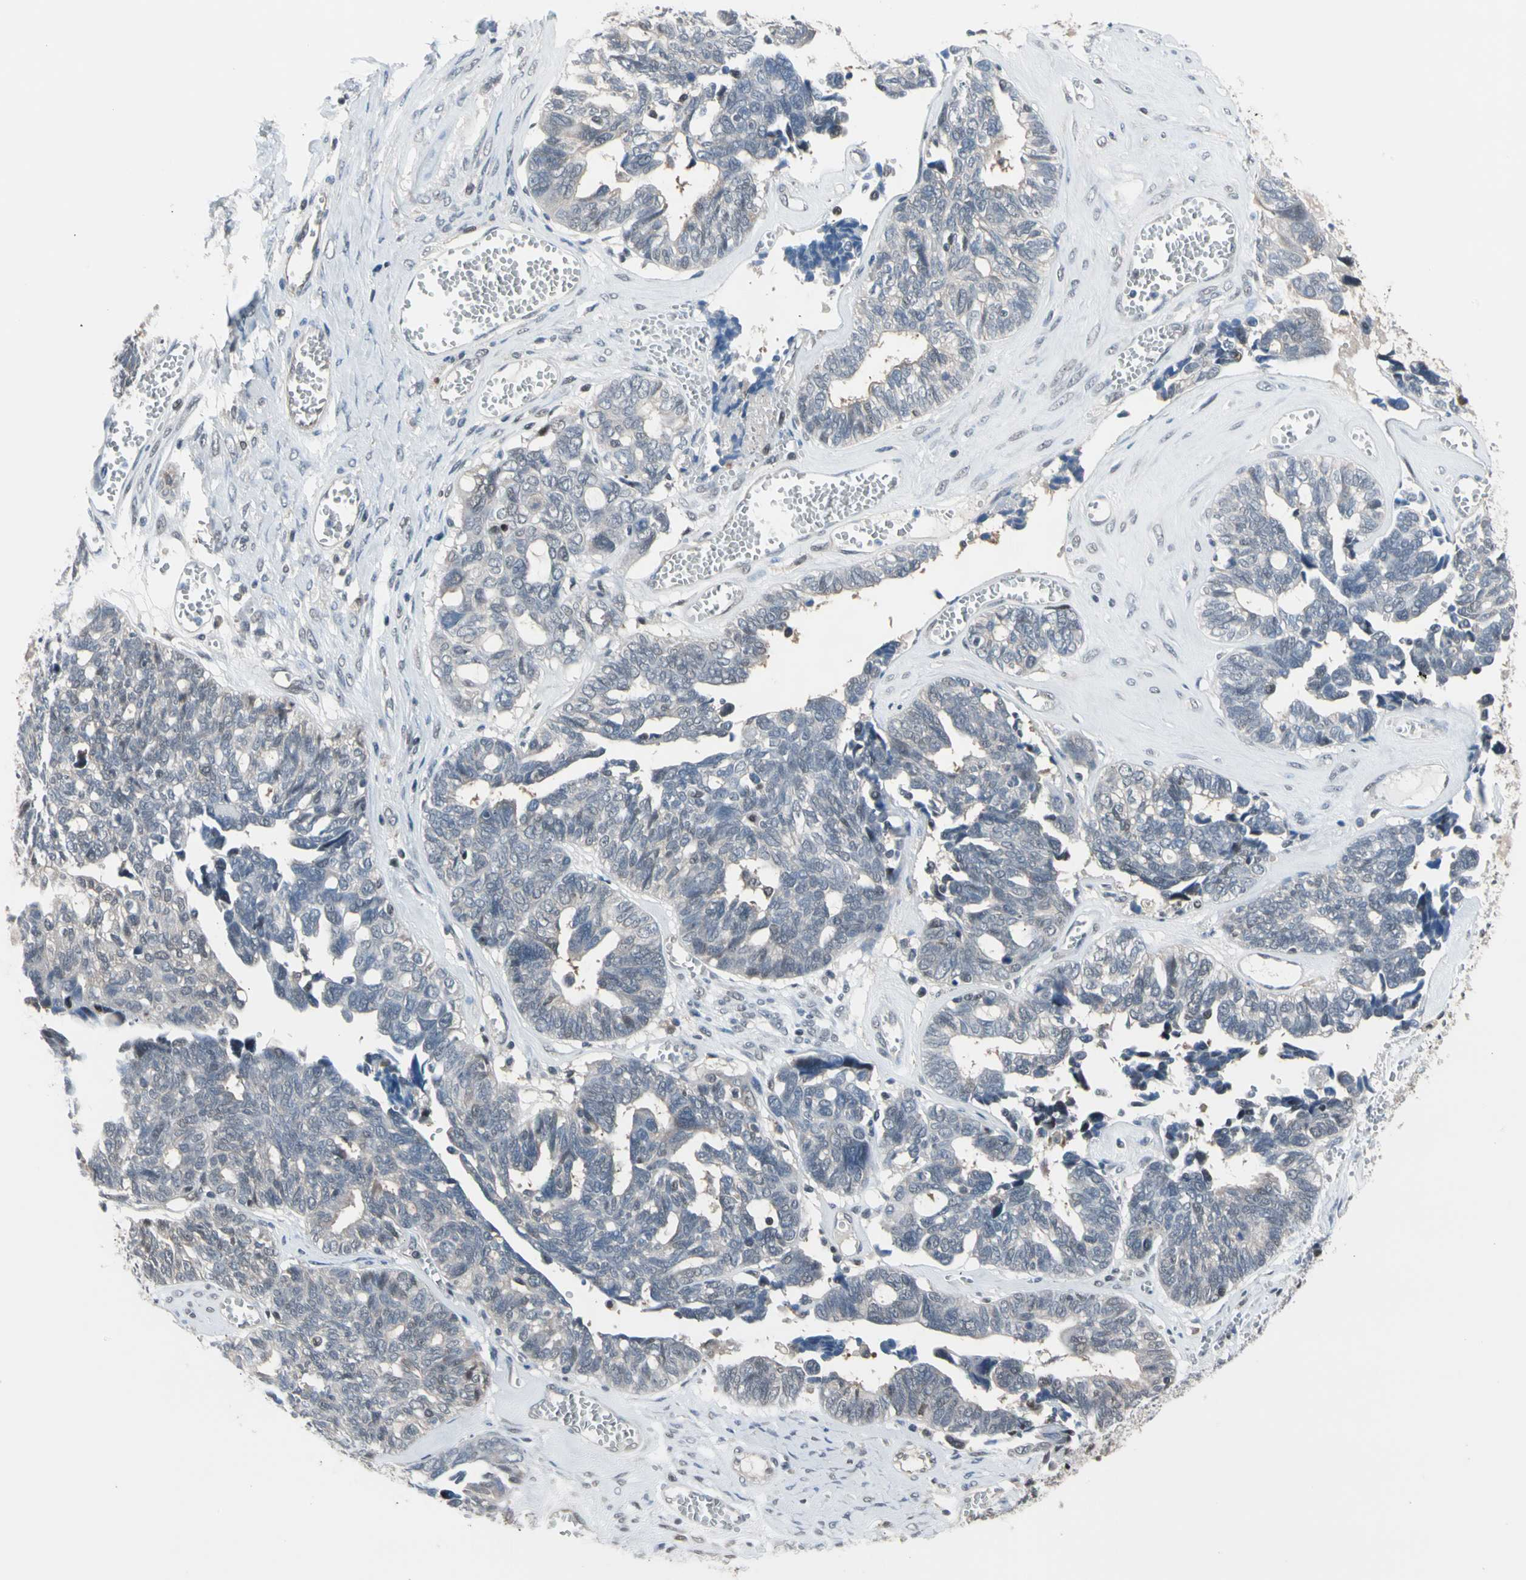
{"staining": {"intensity": "weak", "quantity": "<25%", "location": "cytoplasmic/membranous"}, "tissue": "ovarian cancer", "cell_type": "Tumor cells", "image_type": "cancer", "snomed": [{"axis": "morphology", "description": "Cystadenocarcinoma, serous, NOS"}, {"axis": "topography", "description": "Ovary"}], "caption": "A photomicrograph of human ovarian cancer is negative for staining in tumor cells. (Stains: DAB immunohistochemistry with hematoxylin counter stain, Microscopy: brightfield microscopy at high magnification).", "gene": "PSMA2", "patient": {"sex": "female", "age": 79}}